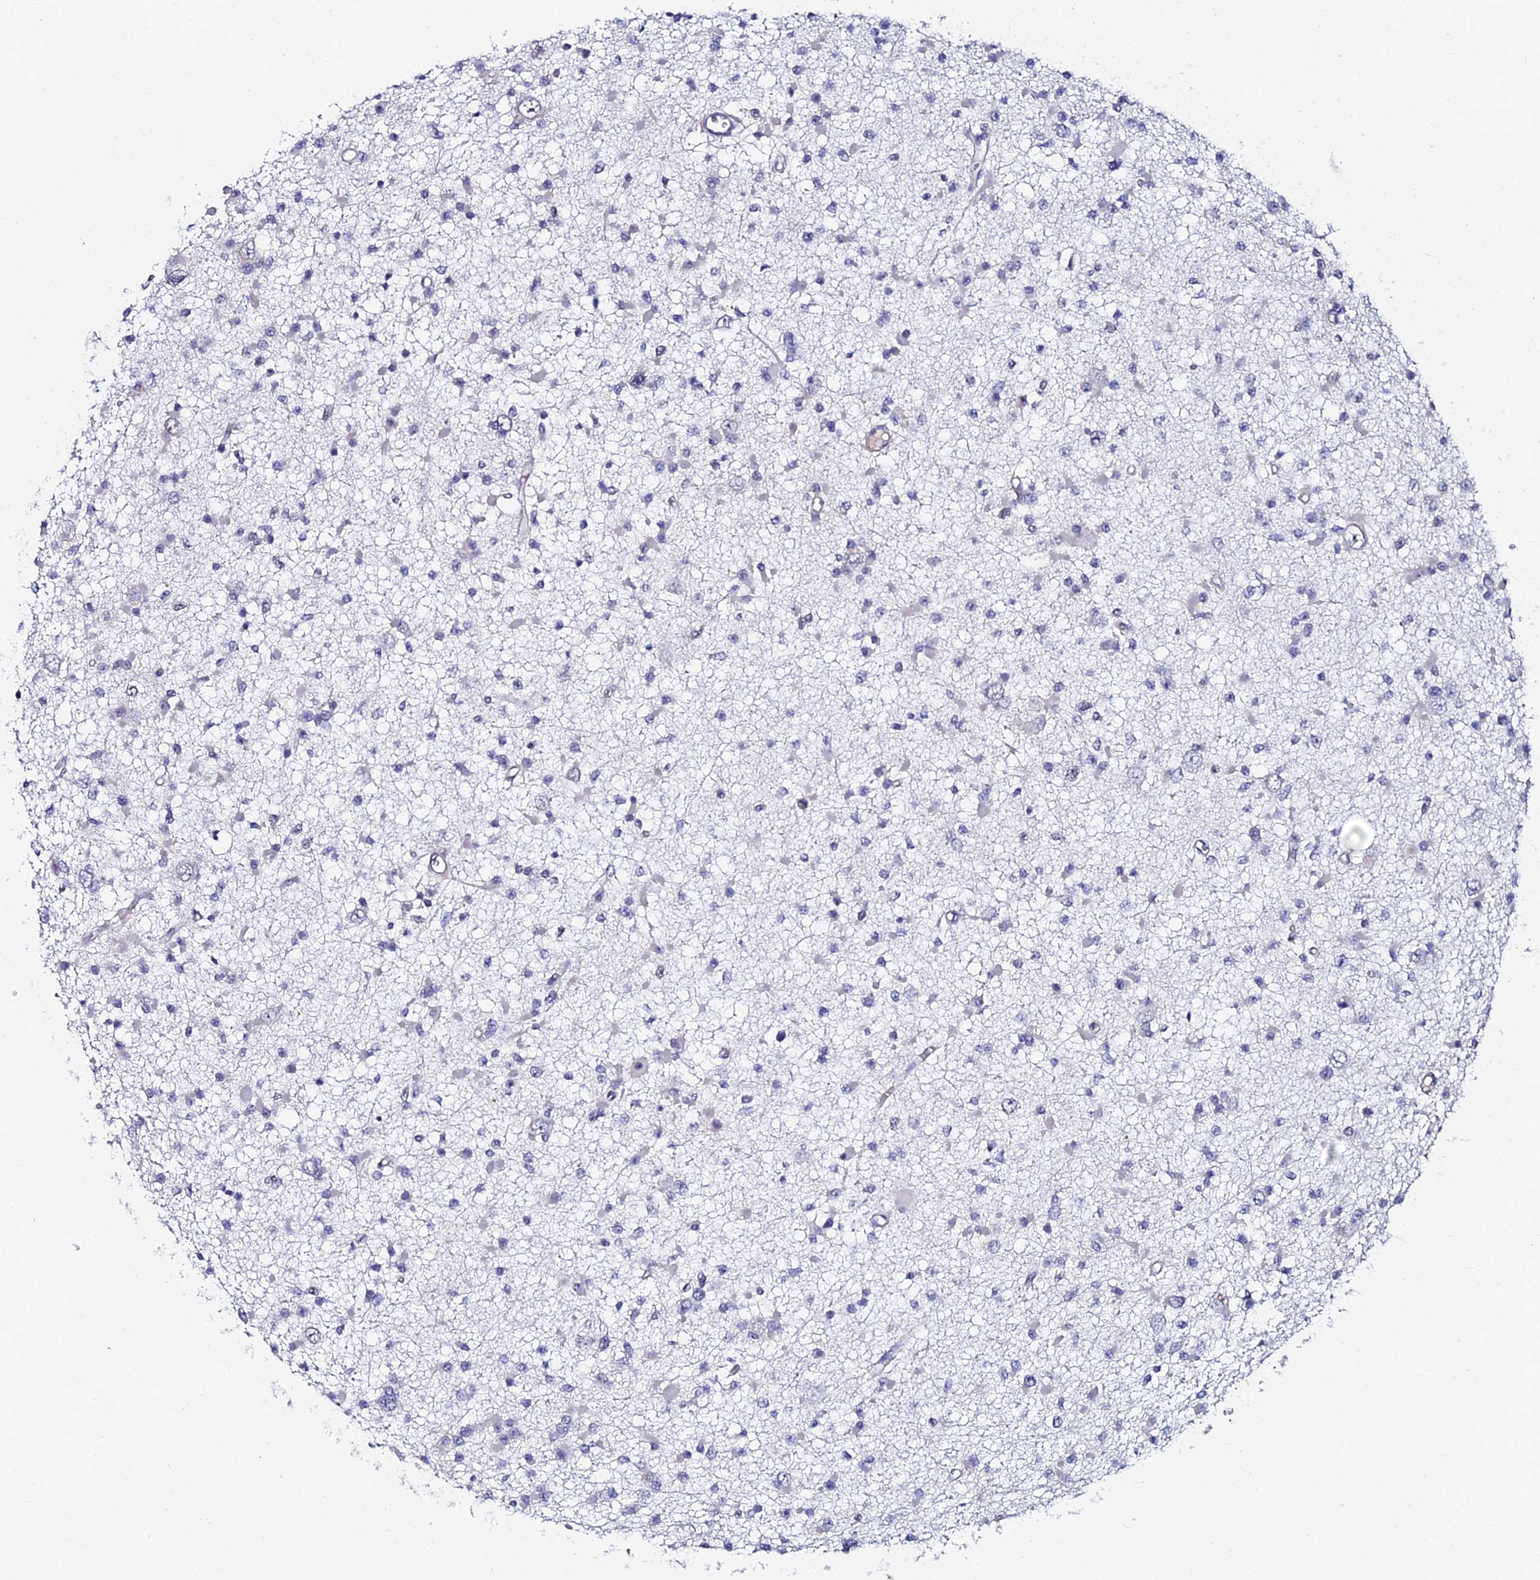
{"staining": {"intensity": "negative", "quantity": "none", "location": "none"}, "tissue": "glioma", "cell_type": "Tumor cells", "image_type": "cancer", "snomed": [{"axis": "morphology", "description": "Glioma, malignant, Low grade"}, {"axis": "topography", "description": "Brain"}], "caption": "This is an immunohistochemistry photomicrograph of human glioma. There is no staining in tumor cells.", "gene": "TRIM24", "patient": {"sex": "female", "age": 22}}